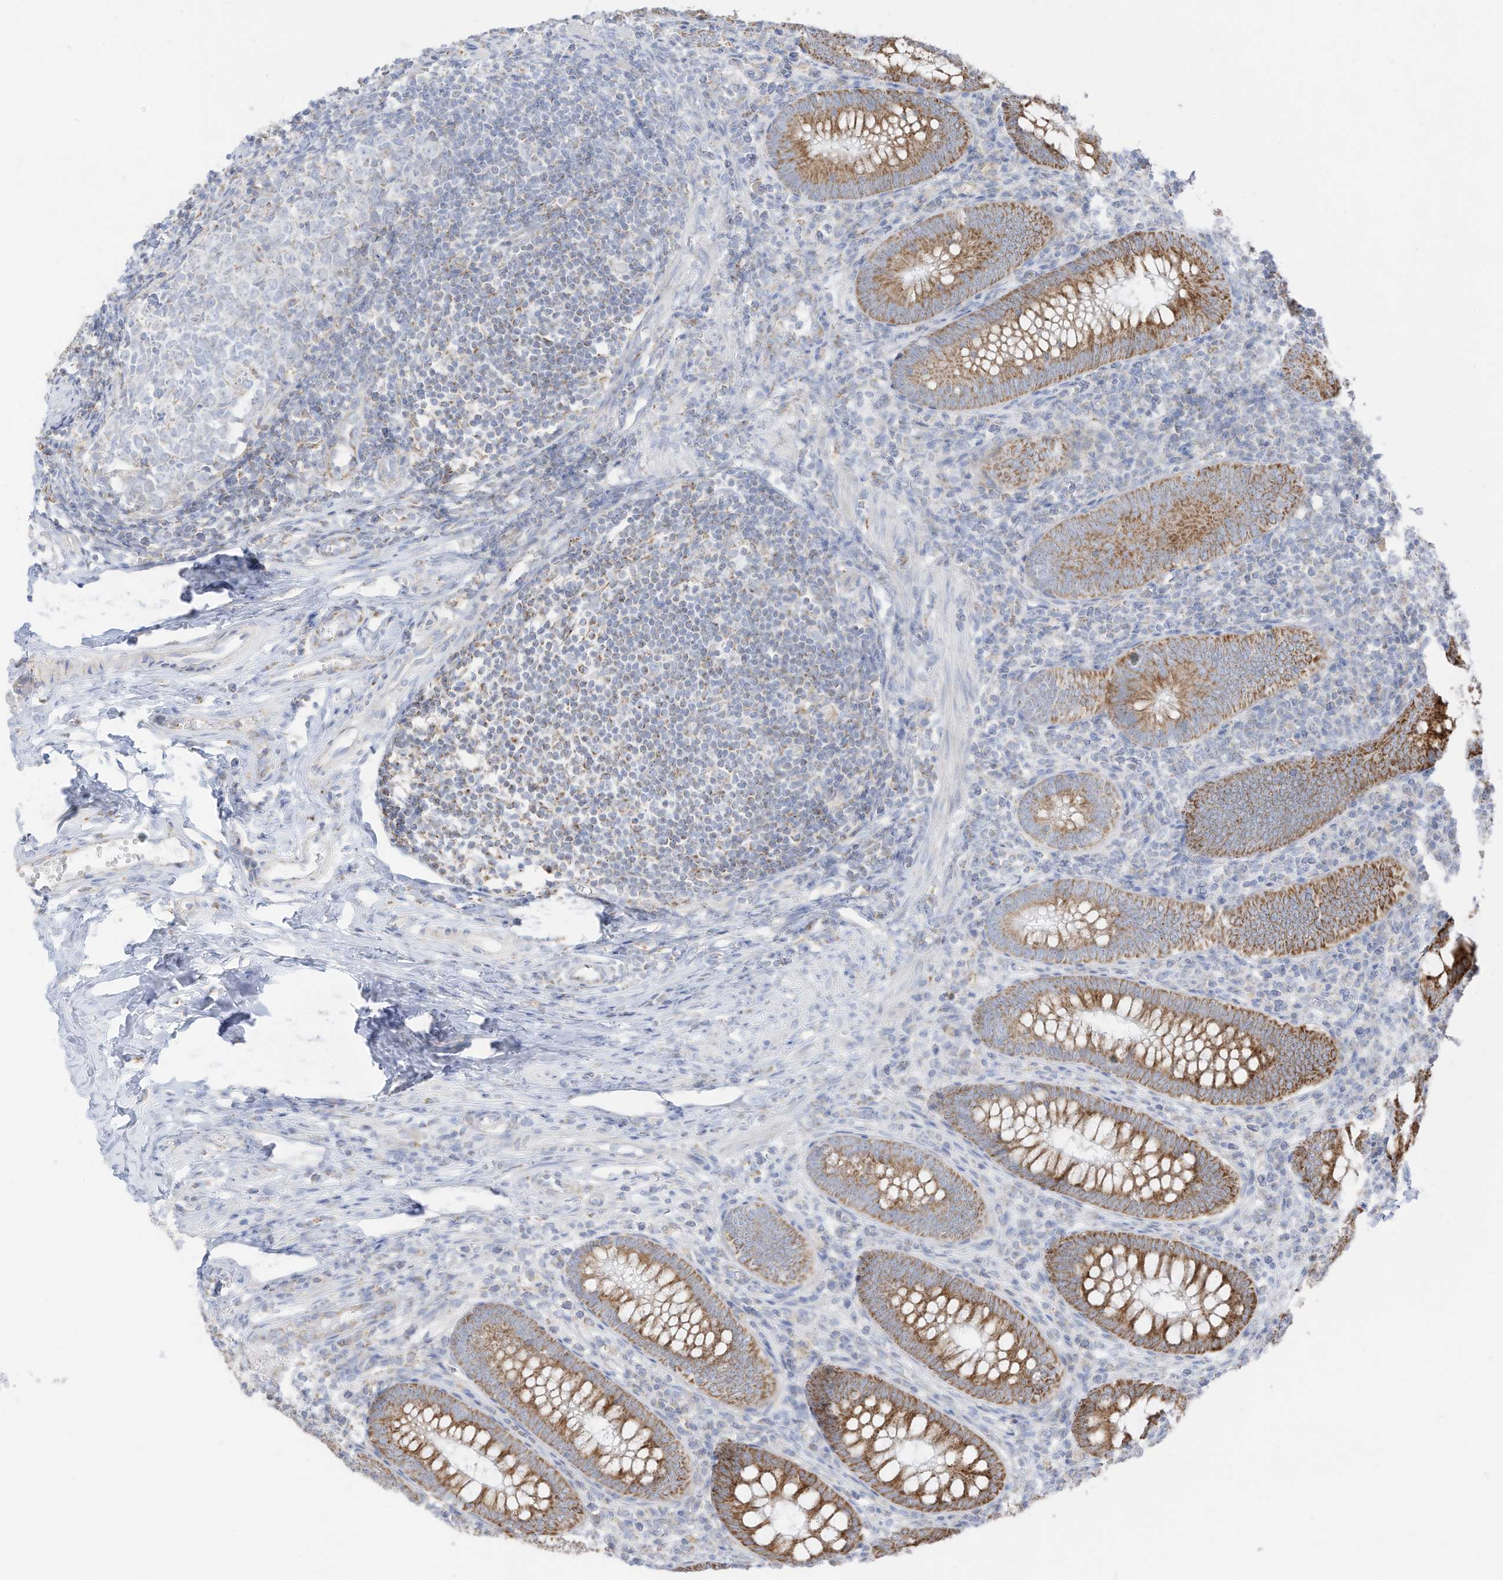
{"staining": {"intensity": "moderate", "quantity": ">75%", "location": "cytoplasmic/membranous"}, "tissue": "appendix", "cell_type": "Glandular cells", "image_type": "normal", "snomed": [{"axis": "morphology", "description": "Normal tissue, NOS"}, {"axis": "topography", "description": "Appendix"}], "caption": "Glandular cells show medium levels of moderate cytoplasmic/membranous staining in about >75% of cells in unremarkable human appendix.", "gene": "ETHE1", "patient": {"sex": "male", "age": 14}}